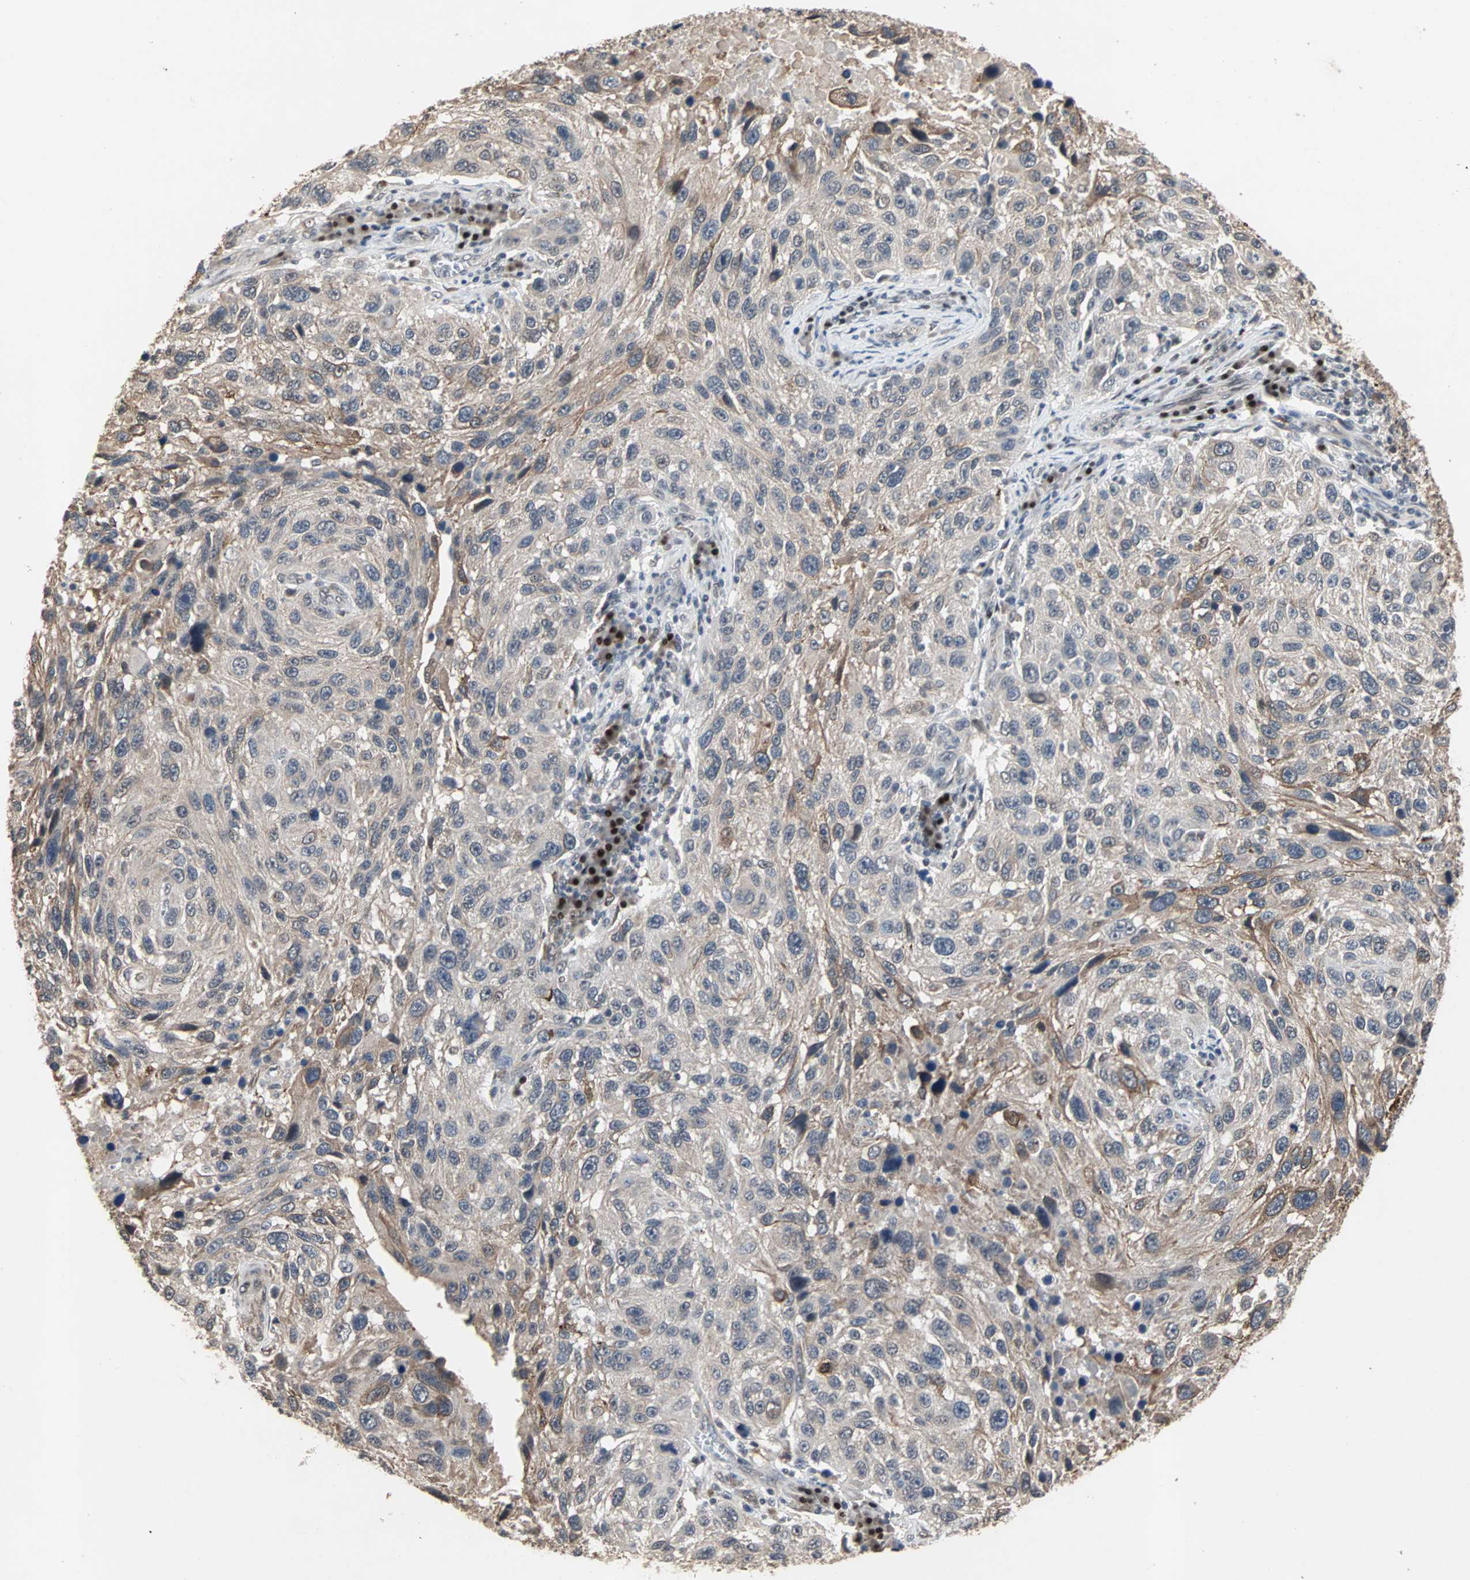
{"staining": {"intensity": "moderate", "quantity": "<25%", "location": "cytoplasmic/membranous"}, "tissue": "melanoma", "cell_type": "Tumor cells", "image_type": "cancer", "snomed": [{"axis": "morphology", "description": "Malignant melanoma, NOS"}, {"axis": "topography", "description": "Skin"}], "caption": "This micrograph displays immunohistochemistry (IHC) staining of melanoma, with low moderate cytoplasmic/membranous expression in approximately <25% of tumor cells.", "gene": "TRPV4", "patient": {"sex": "male", "age": 53}}